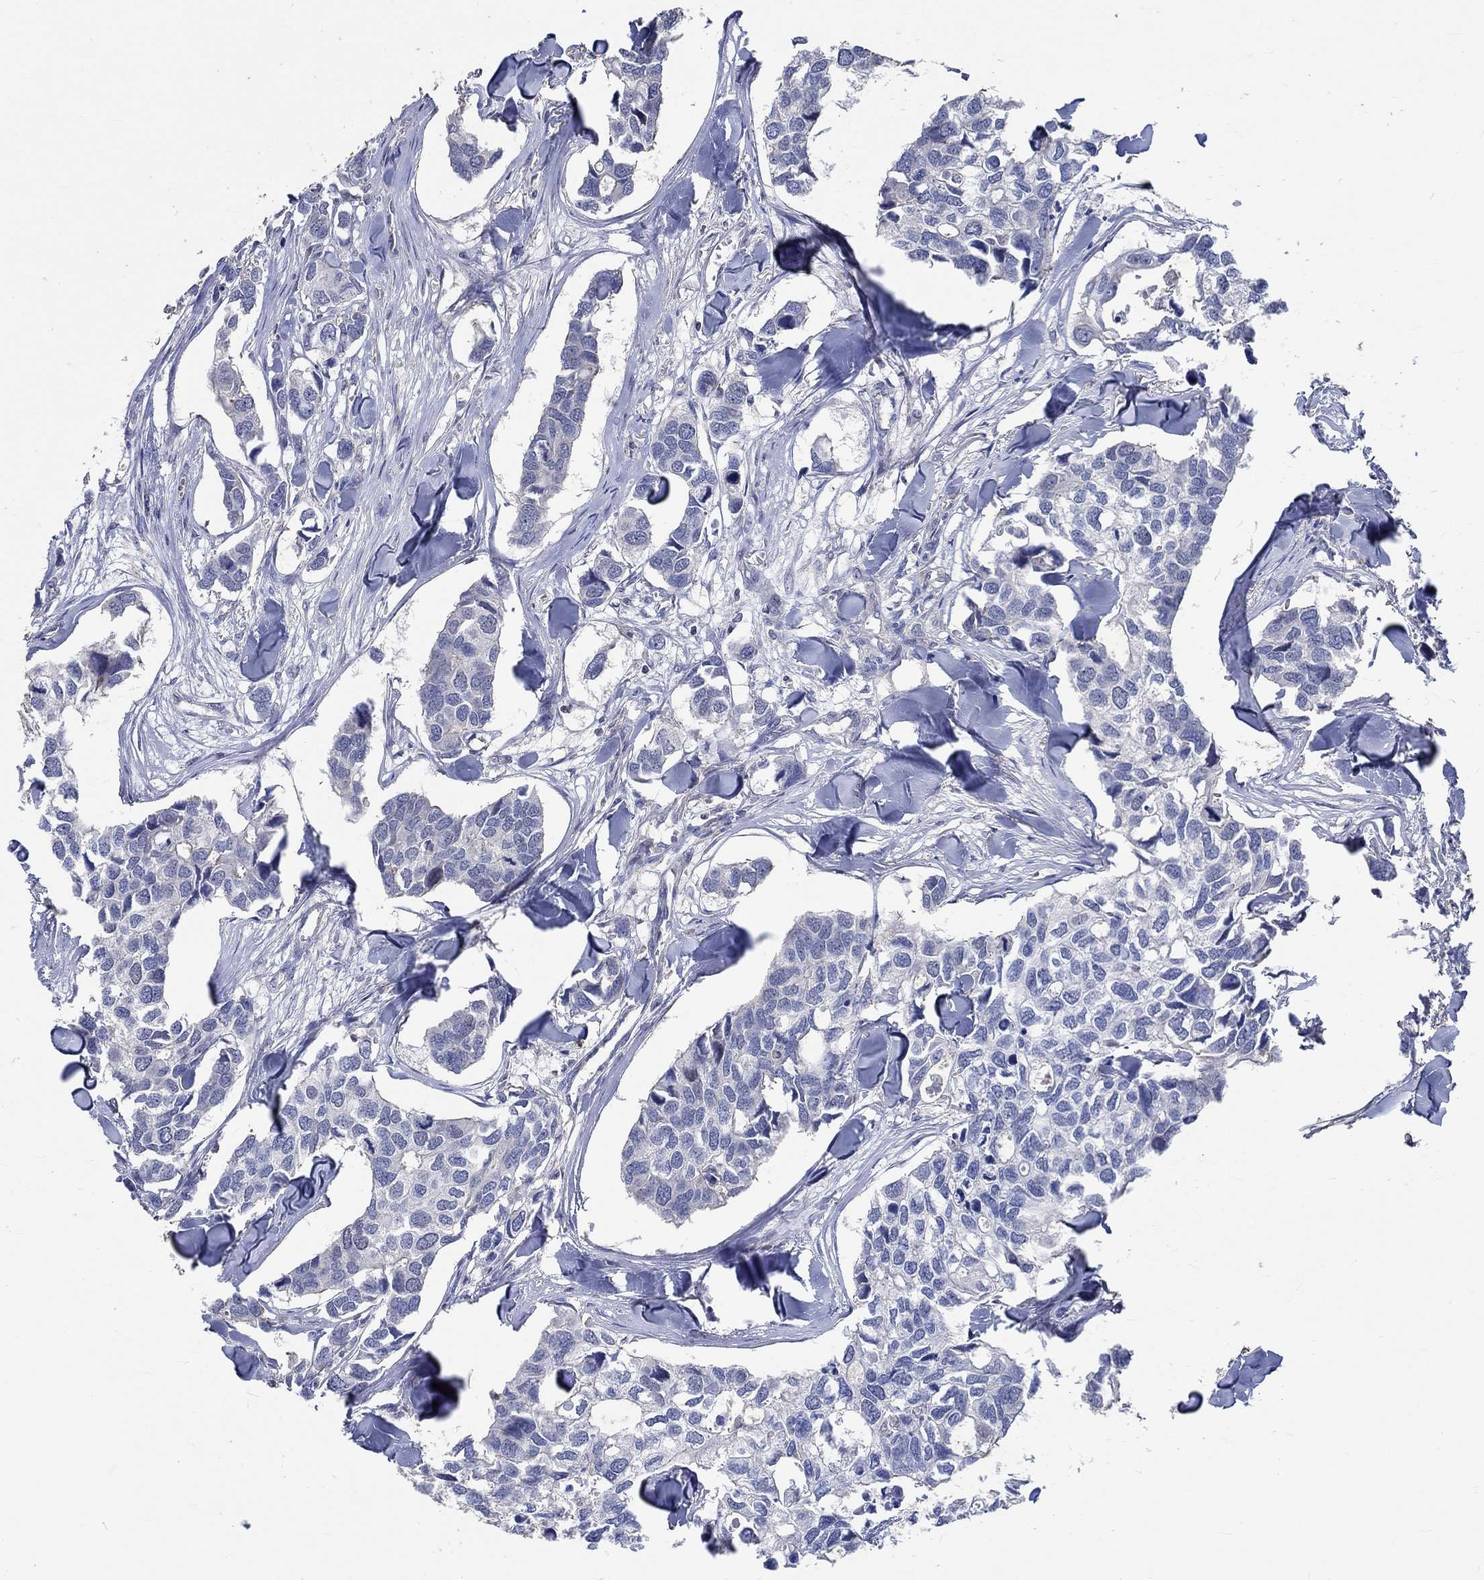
{"staining": {"intensity": "negative", "quantity": "none", "location": "none"}, "tissue": "breast cancer", "cell_type": "Tumor cells", "image_type": "cancer", "snomed": [{"axis": "morphology", "description": "Duct carcinoma"}, {"axis": "topography", "description": "Breast"}], "caption": "An image of breast invasive ductal carcinoma stained for a protein reveals no brown staining in tumor cells.", "gene": "TNFAIP8L3", "patient": {"sex": "female", "age": 83}}